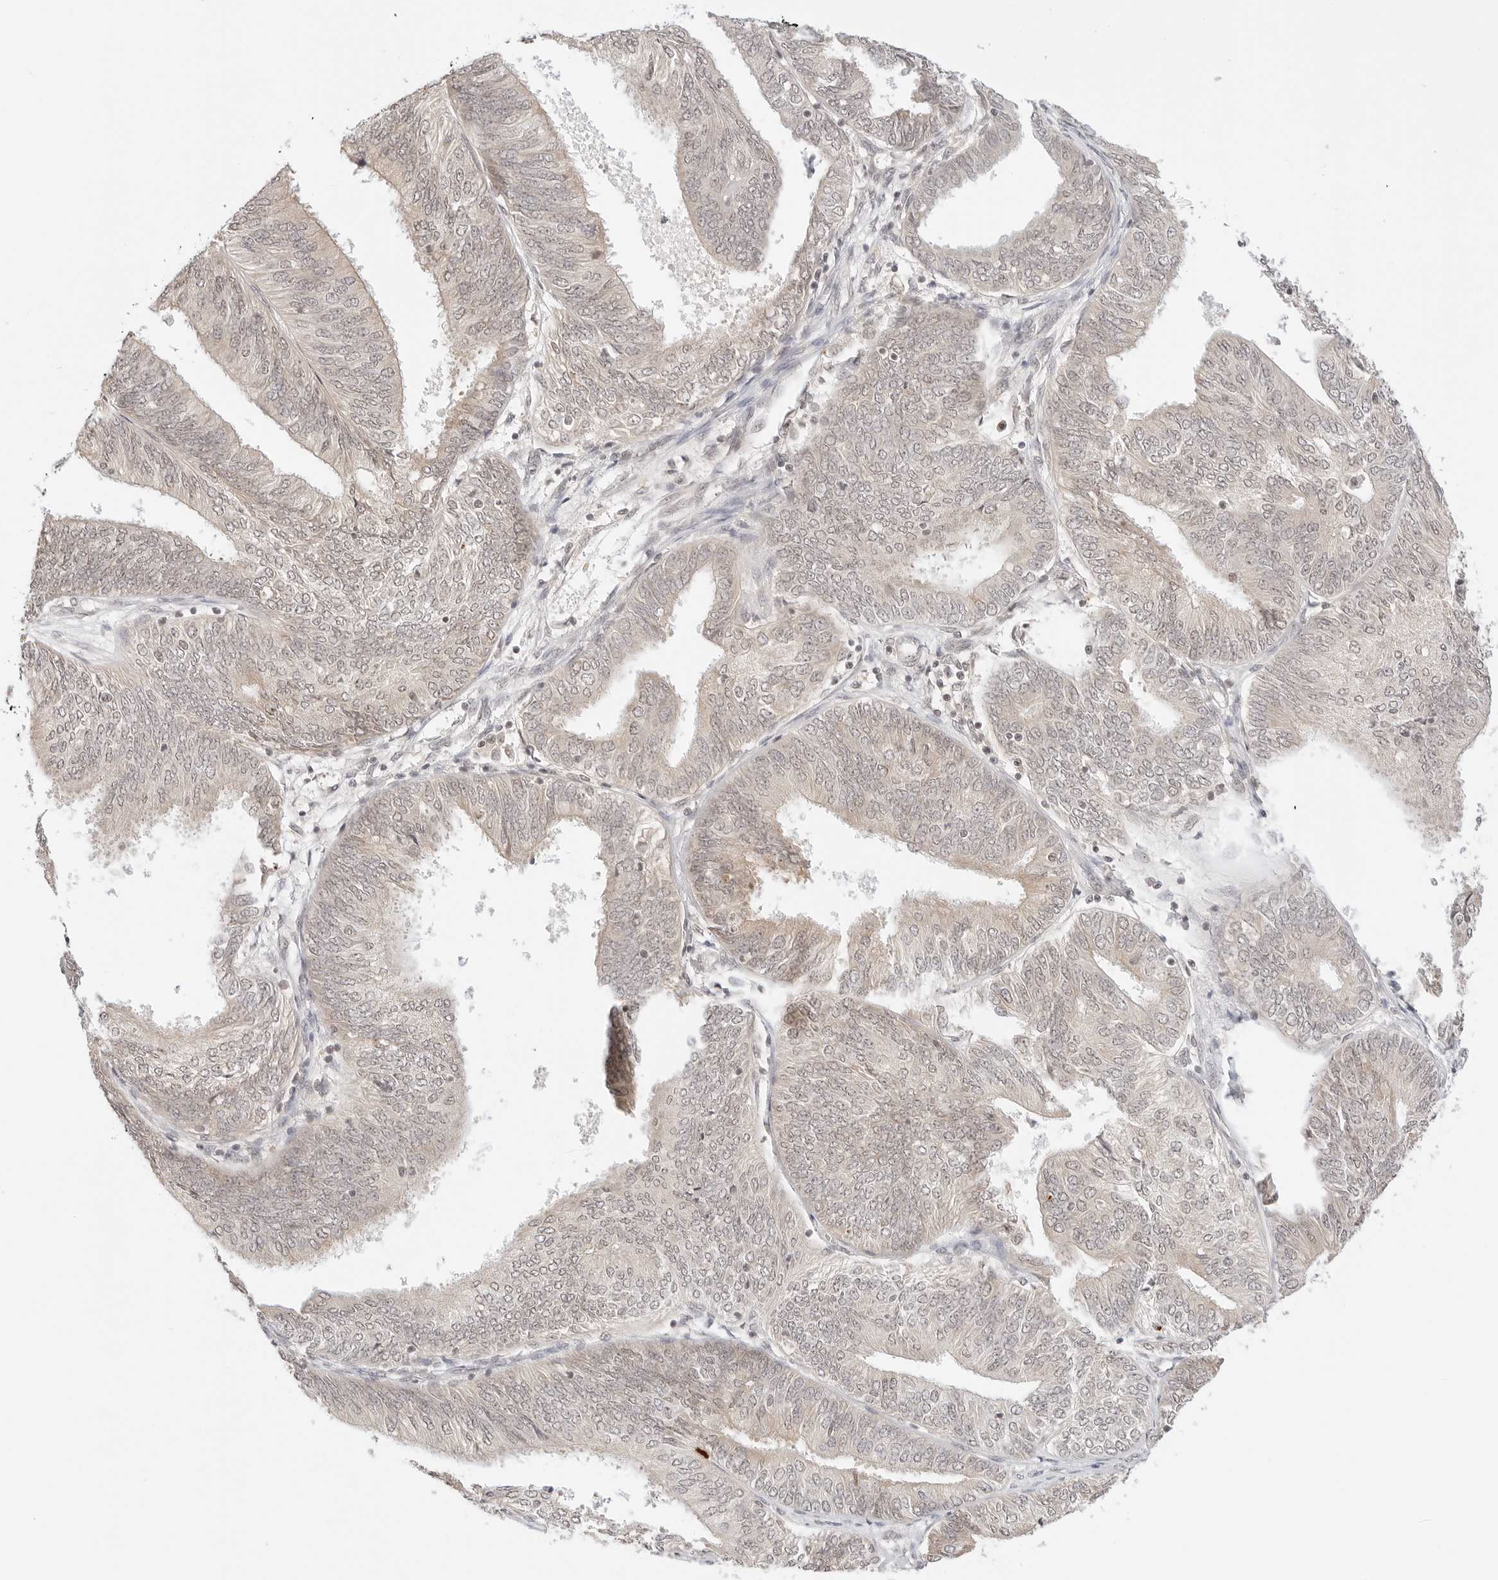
{"staining": {"intensity": "negative", "quantity": "none", "location": "none"}, "tissue": "endometrial cancer", "cell_type": "Tumor cells", "image_type": "cancer", "snomed": [{"axis": "morphology", "description": "Adenocarcinoma, NOS"}, {"axis": "topography", "description": "Endometrium"}], "caption": "Immunohistochemical staining of adenocarcinoma (endometrial) reveals no significant positivity in tumor cells.", "gene": "SEPTIN4", "patient": {"sex": "female", "age": 58}}